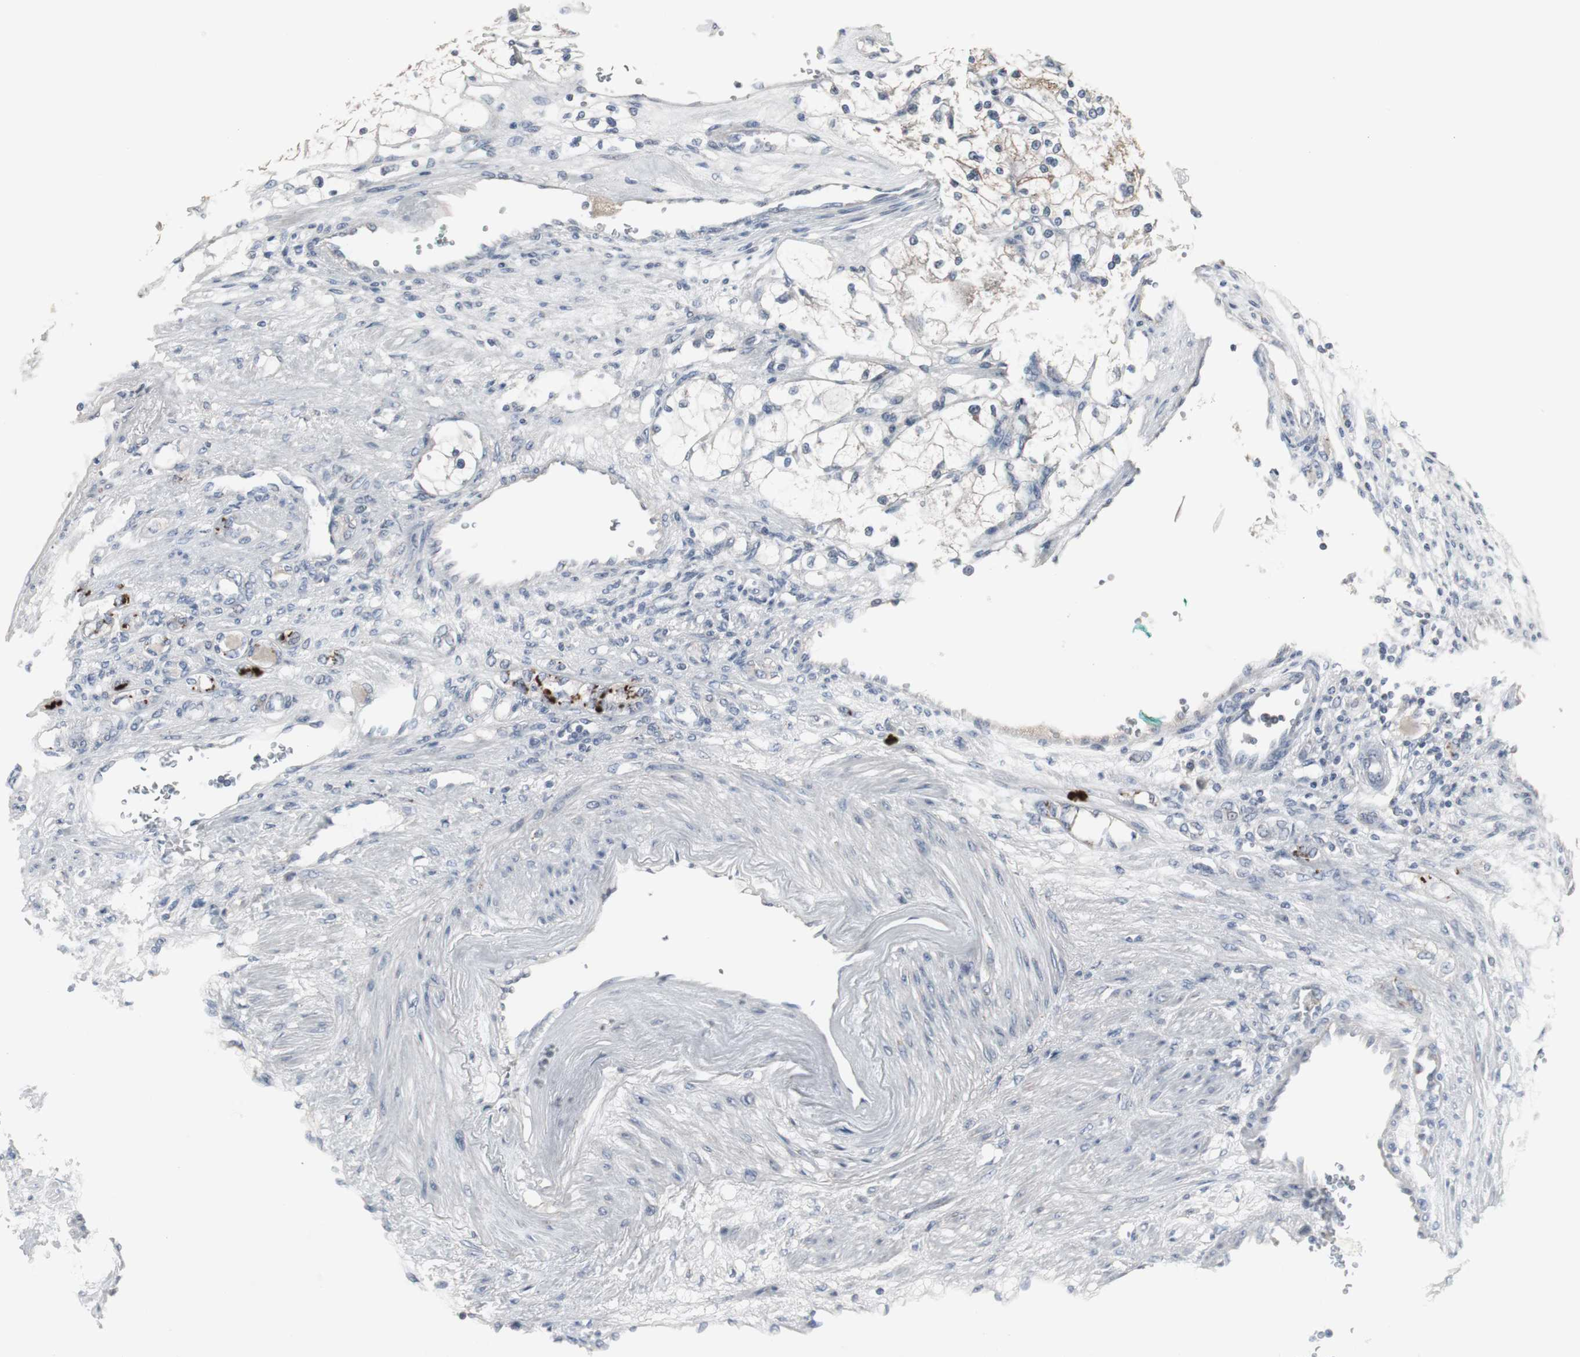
{"staining": {"intensity": "weak", "quantity": "25%-75%", "location": "cytoplasmic/membranous"}, "tissue": "renal cancer", "cell_type": "Tumor cells", "image_type": "cancer", "snomed": [{"axis": "morphology", "description": "Adenocarcinoma, NOS"}, {"axis": "topography", "description": "Kidney"}], "caption": "Tumor cells show weak cytoplasmic/membranous staining in about 25%-75% of cells in renal cancer (adenocarcinoma).", "gene": "ACAA1", "patient": {"sex": "female", "age": 83}}